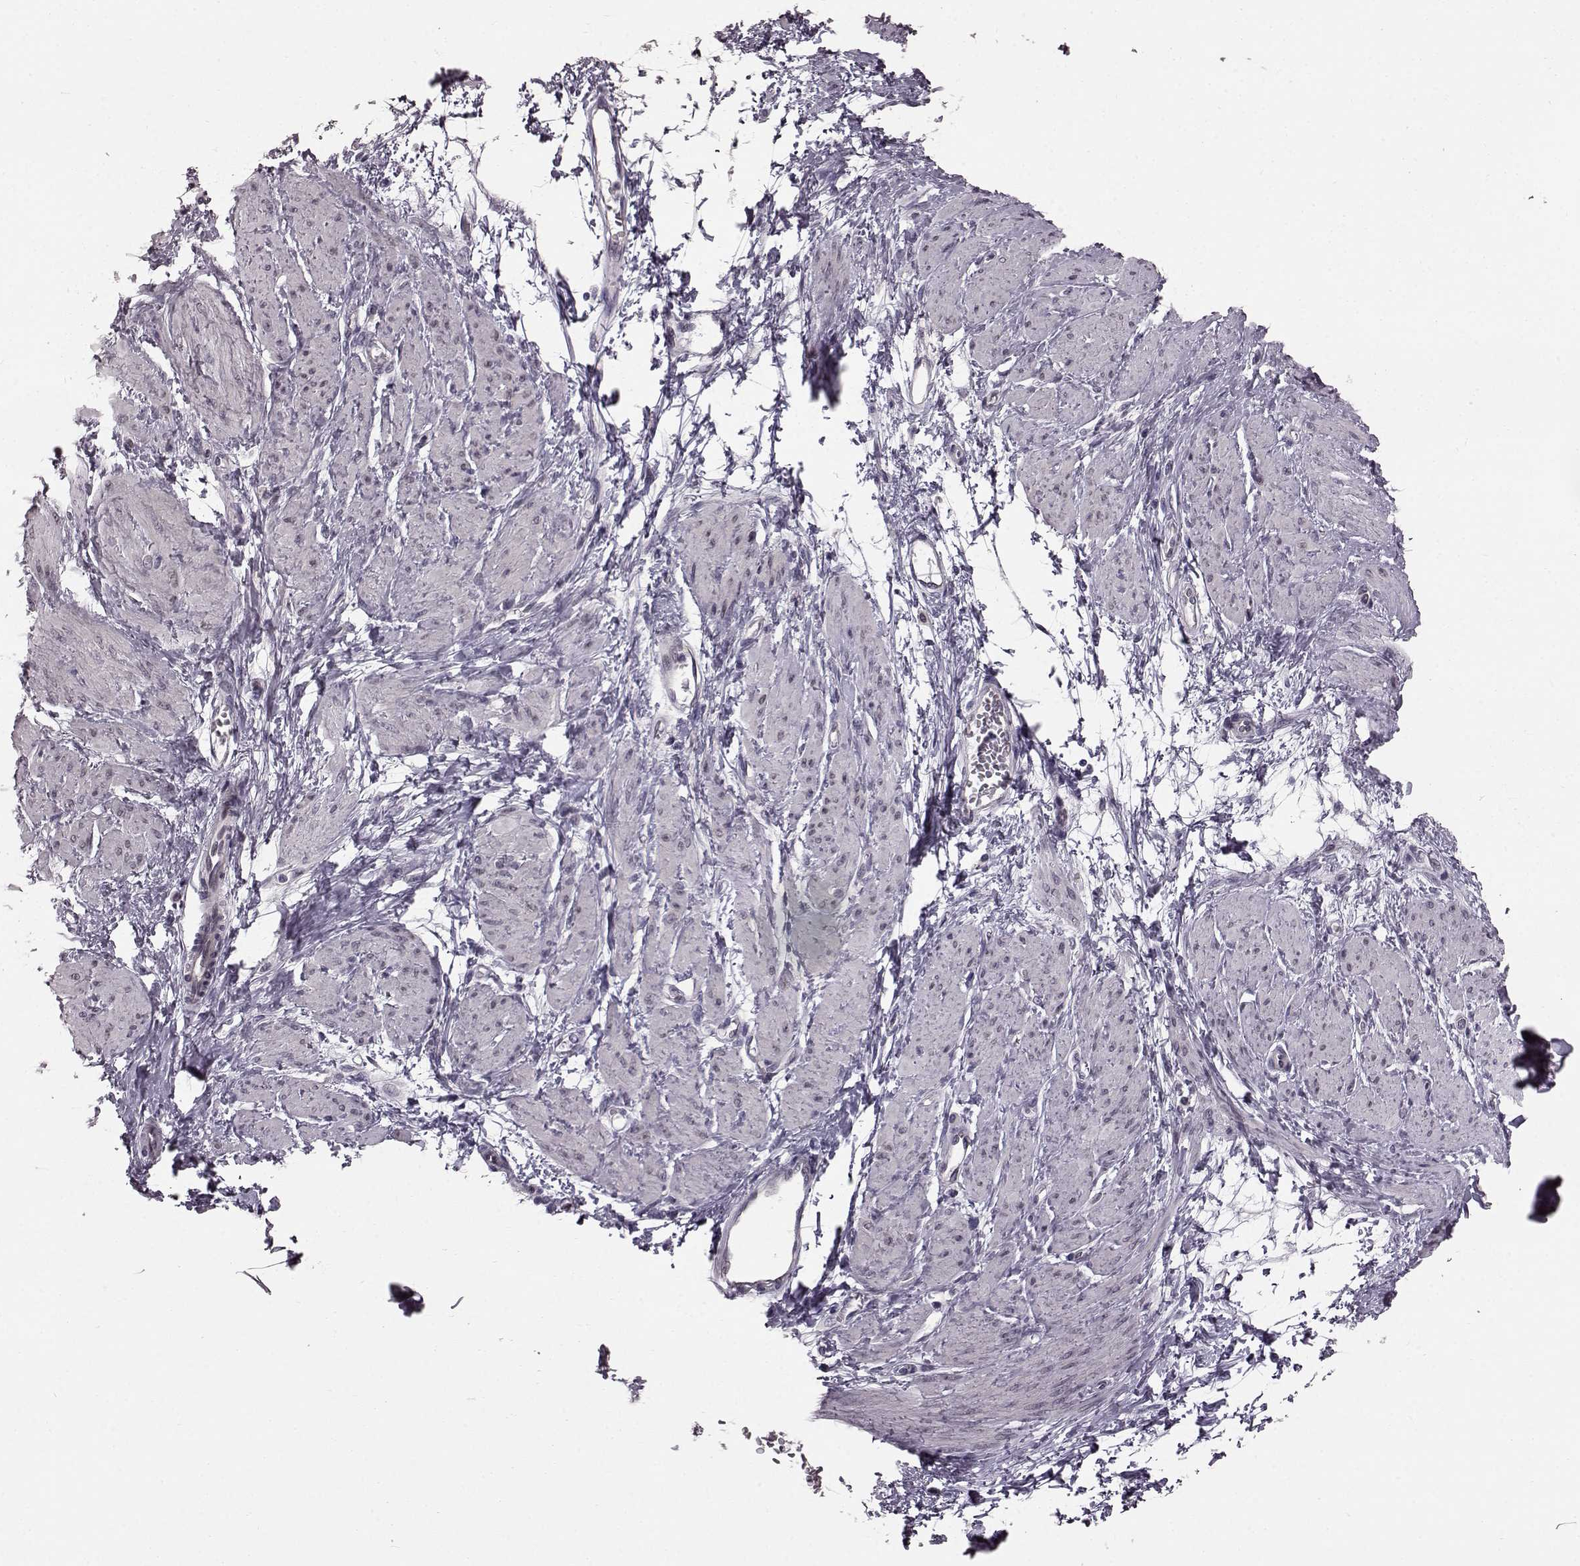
{"staining": {"intensity": "negative", "quantity": "none", "location": "none"}, "tissue": "smooth muscle", "cell_type": "Smooth muscle cells", "image_type": "normal", "snomed": [{"axis": "morphology", "description": "Normal tissue, NOS"}, {"axis": "topography", "description": "Smooth muscle"}, {"axis": "topography", "description": "Uterus"}], "caption": "Protein analysis of unremarkable smooth muscle displays no significant staining in smooth muscle cells.", "gene": "TCHHL1", "patient": {"sex": "female", "age": 39}}